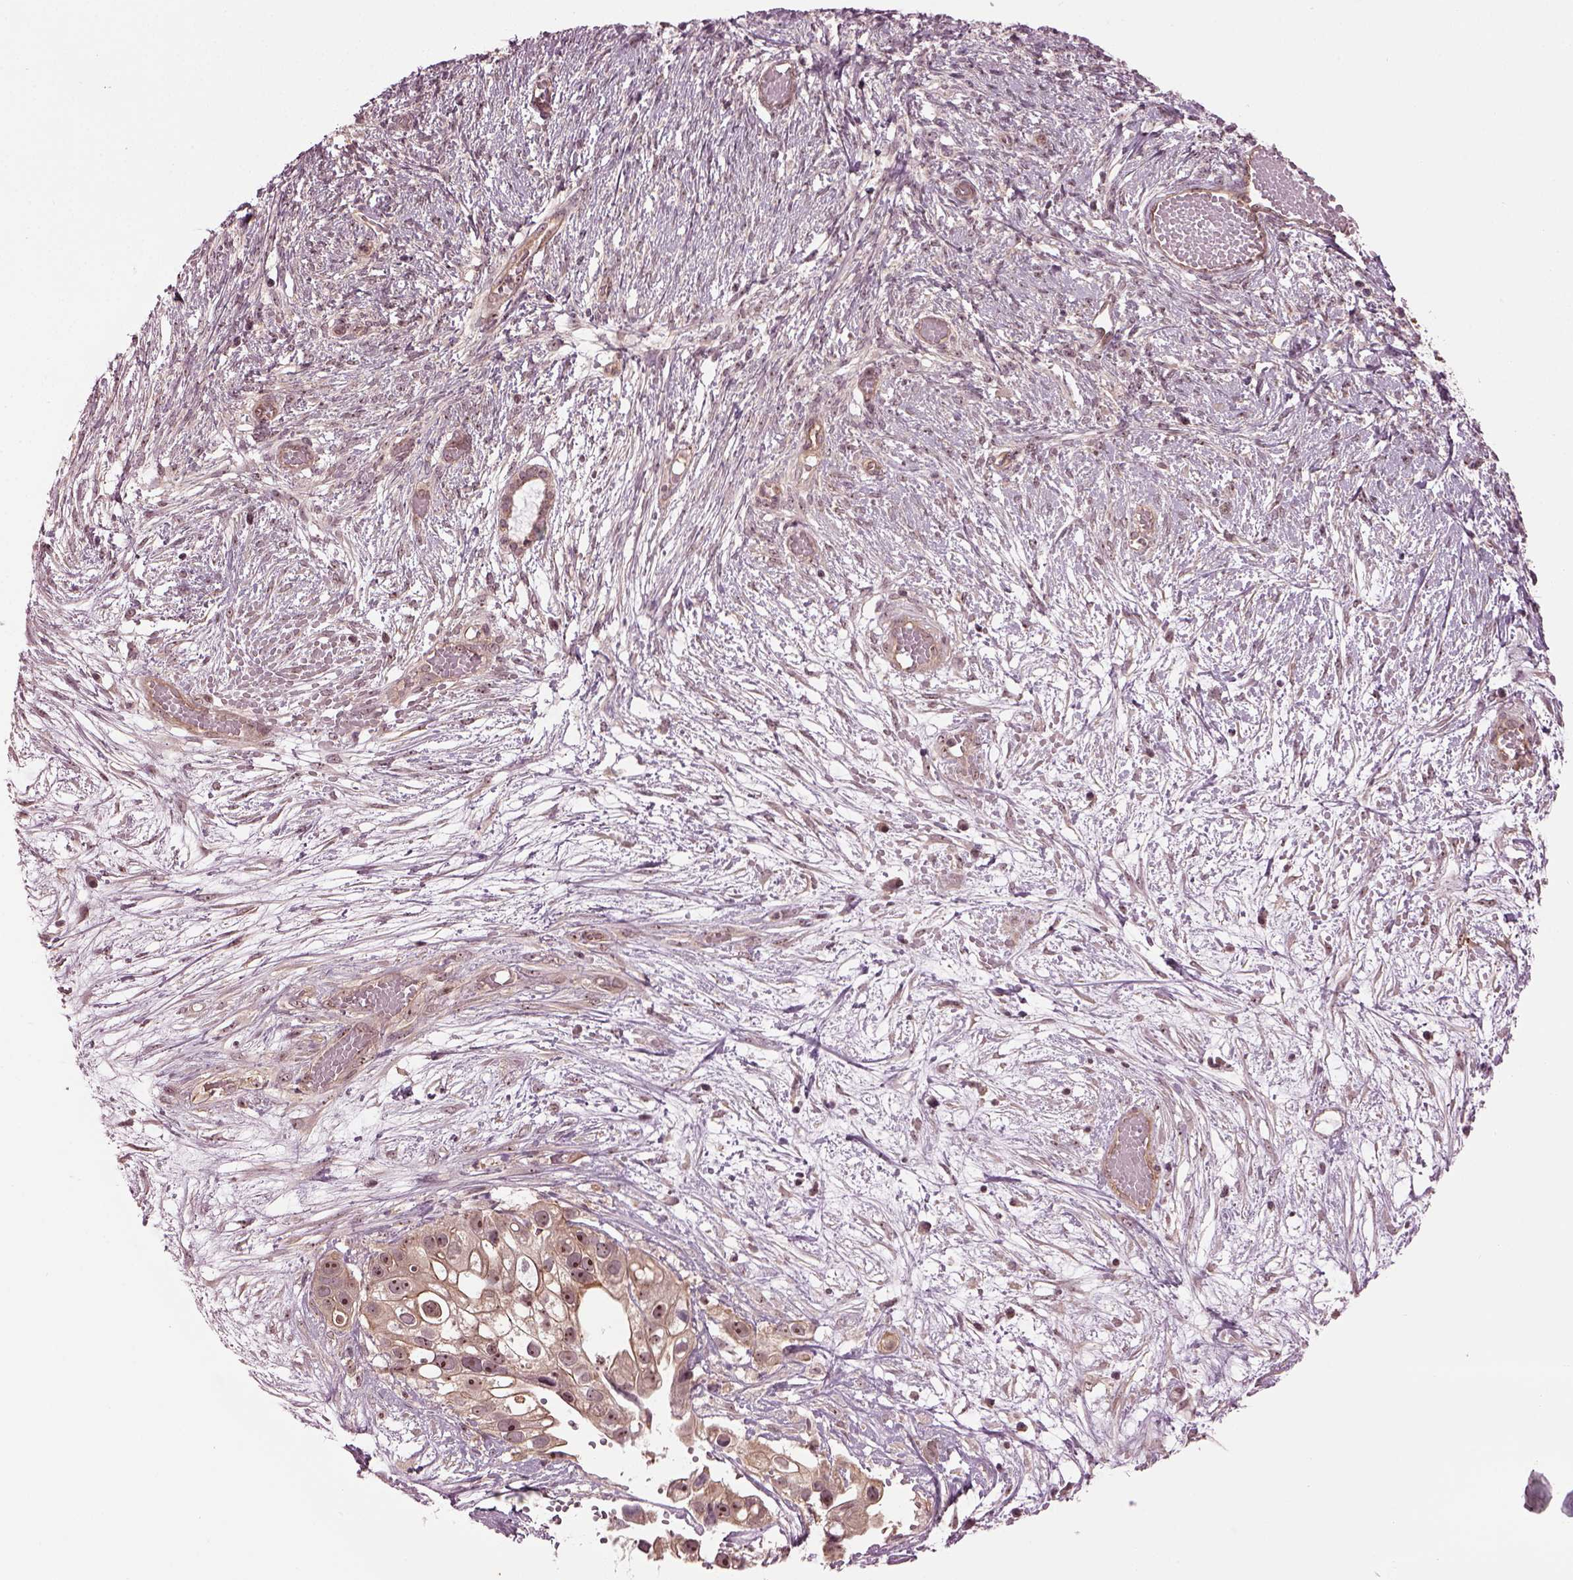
{"staining": {"intensity": "moderate", "quantity": ">75%", "location": "cytoplasmic/membranous,nuclear"}, "tissue": "ovarian cancer", "cell_type": "Tumor cells", "image_type": "cancer", "snomed": [{"axis": "morphology", "description": "Cystadenocarcinoma, serous, NOS"}, {"axis": "topography", "description": "Ovary"}], "caption": "The photomicrograph reveals staining of ovarian serous cystadenocarcinoma, revealing moderate cytoplasmic/membranous and nuclear protein expression (brown color) within tumor cells.", "gene": "GNRH1", "patient": {"sex": "female", "age": 56}}